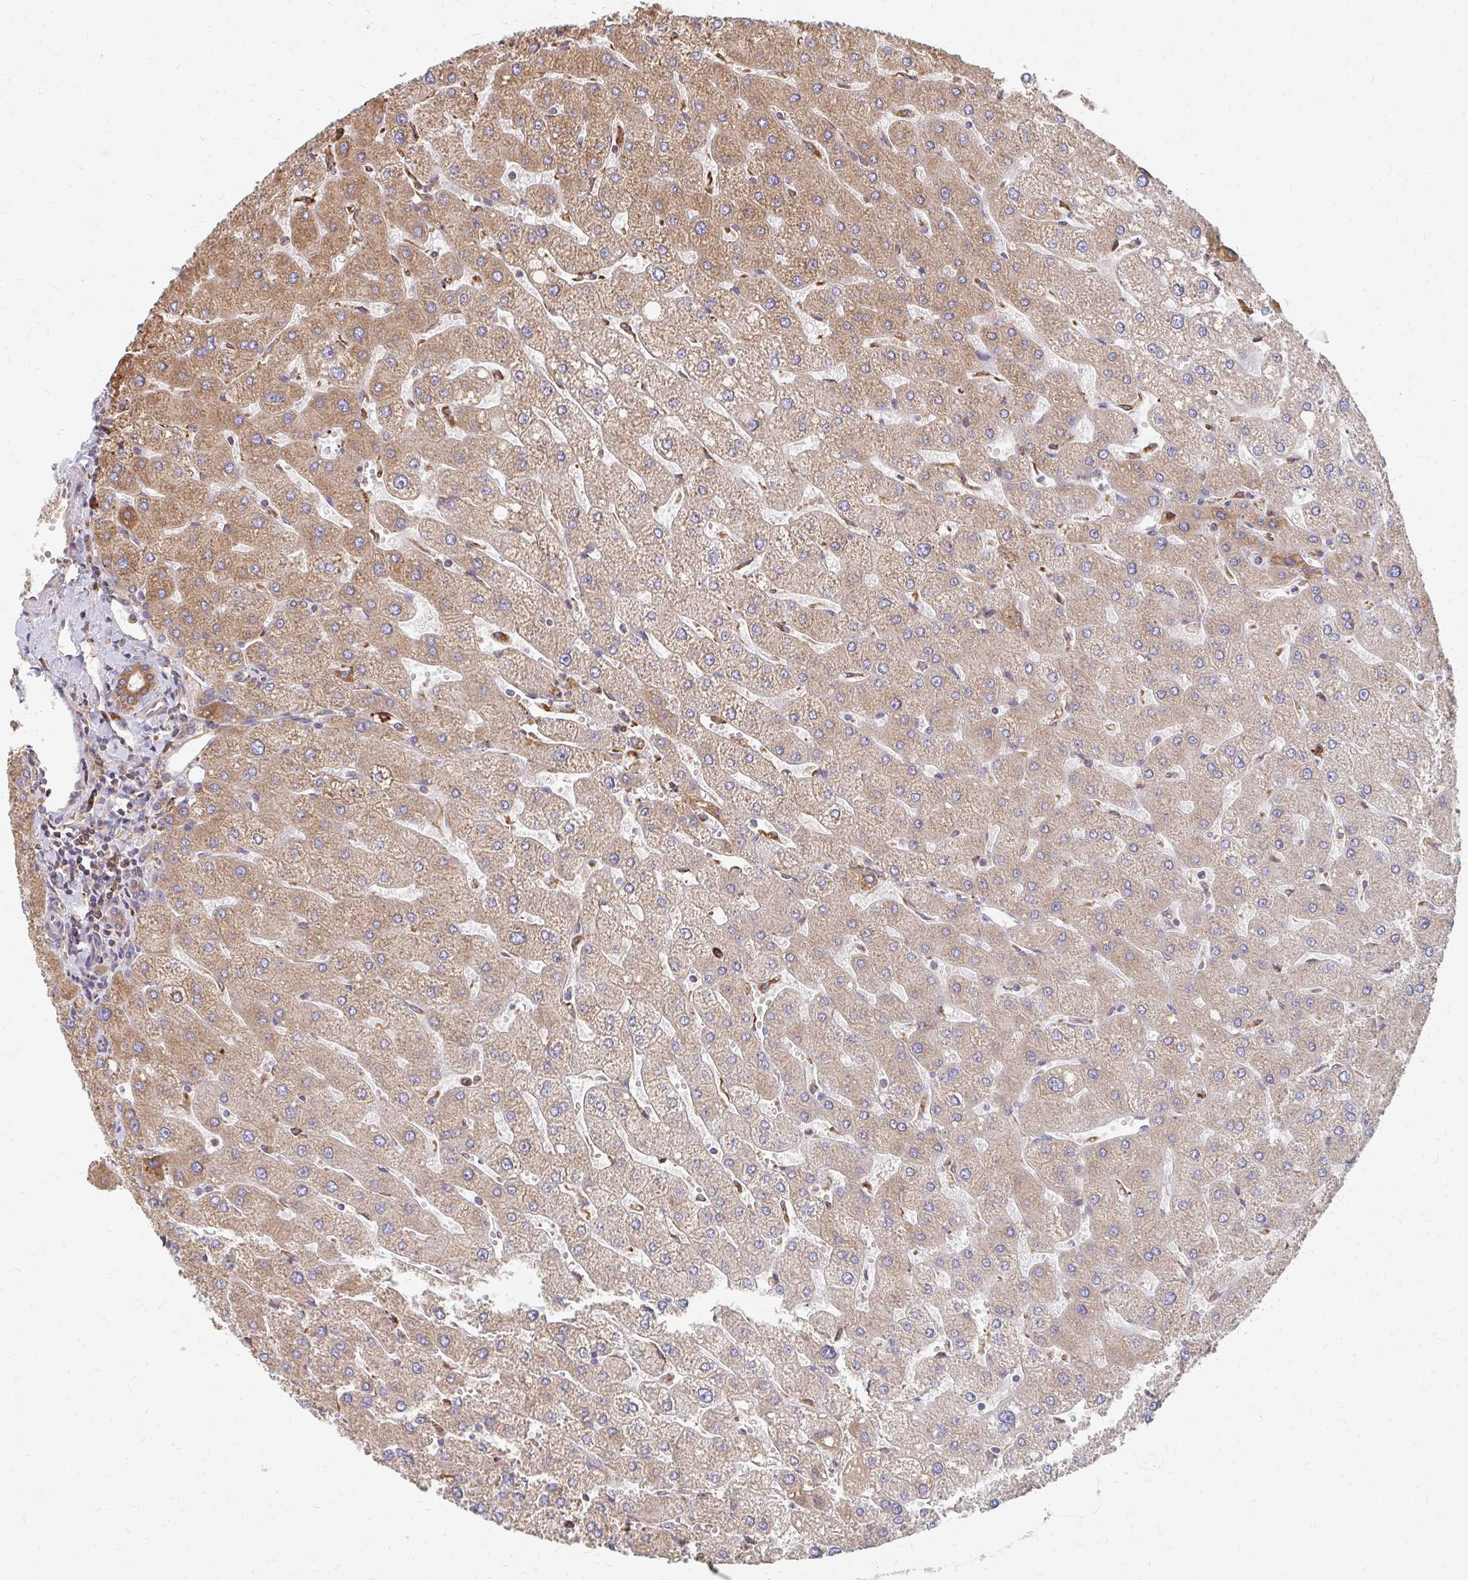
{"staining": {"intensity": "moderate", "quantity": ">75%", "location": "cytoplasmic/membranous"}, "tissue": "liver", "cell_type": "Cholangiocytes", "image_type": "normal", "snomed": [{"axis": "morphology", "description": "Normal tissue, NOS"}, {"axis": "topography", "description": "Liver"}], "caption": "IHC (DAB) staining of benign human liver exhibits moderate cytoplasmic/membranous protein expression in approximately >75% of cholangiocytes. (DAB (3,3'-diaminobenzidine) IHC, brown staining for protein, blue staining for nuclei).", "gene": "PPP1R13L", "patient": {"sex": "male", "age": 67}}